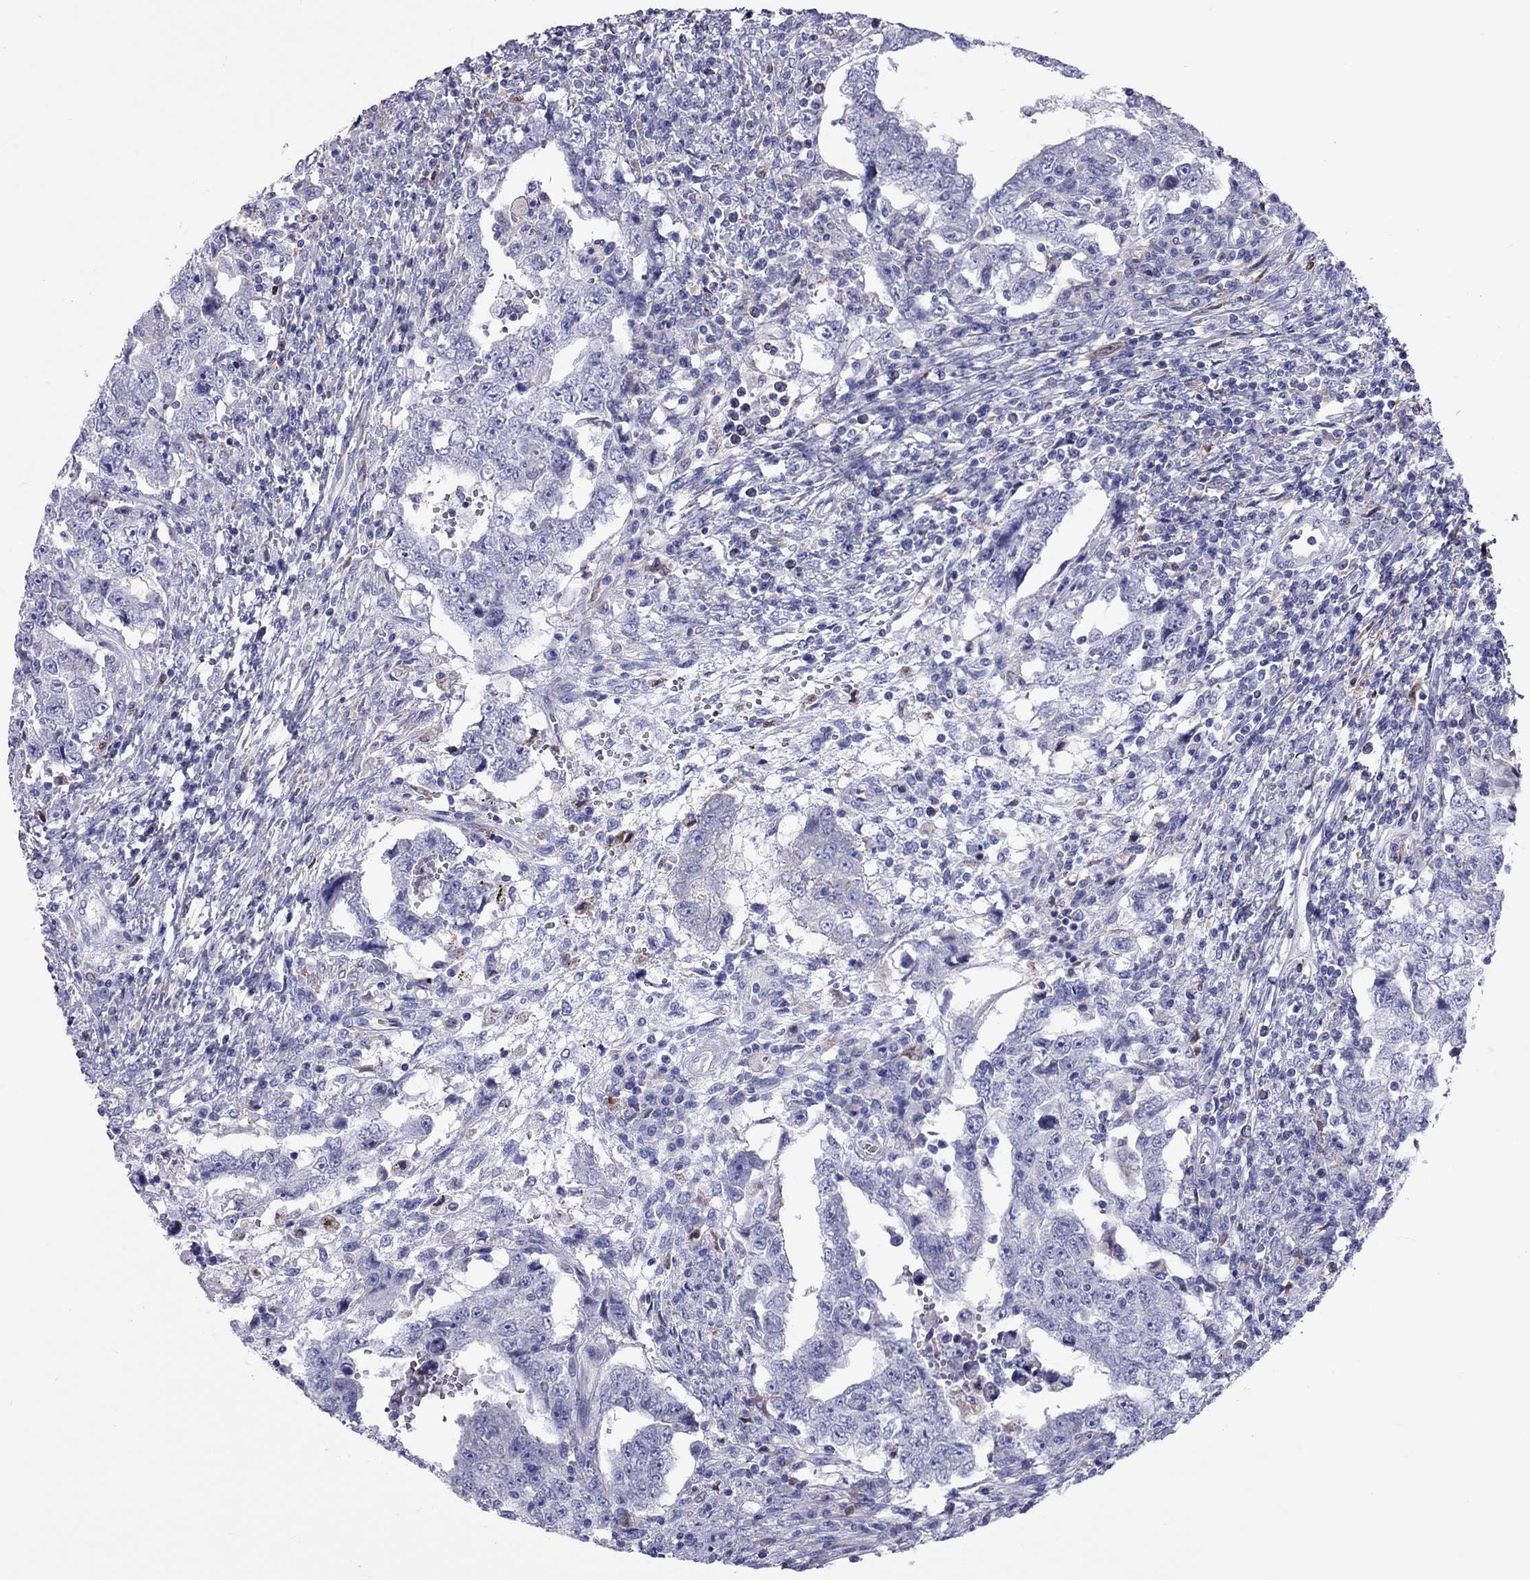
{"staining": {"intensity": "negative", "quantity": "none", "location": "none"}, "tissue": "testis cancer", "cell_type": "Tumor cells", "image_type": "cancer", "snomed": [{"axis": "morphology", "description": "Carcinoma, Embryonal, NOS"}, {"axis": "topography", "description": "Testis"}], "caption": "The image shows no significant staining in tumor cells of testis embryonal carcinoma.", "gene": "ADORA2A", "patient": {"sex": "male", "age": 26}}